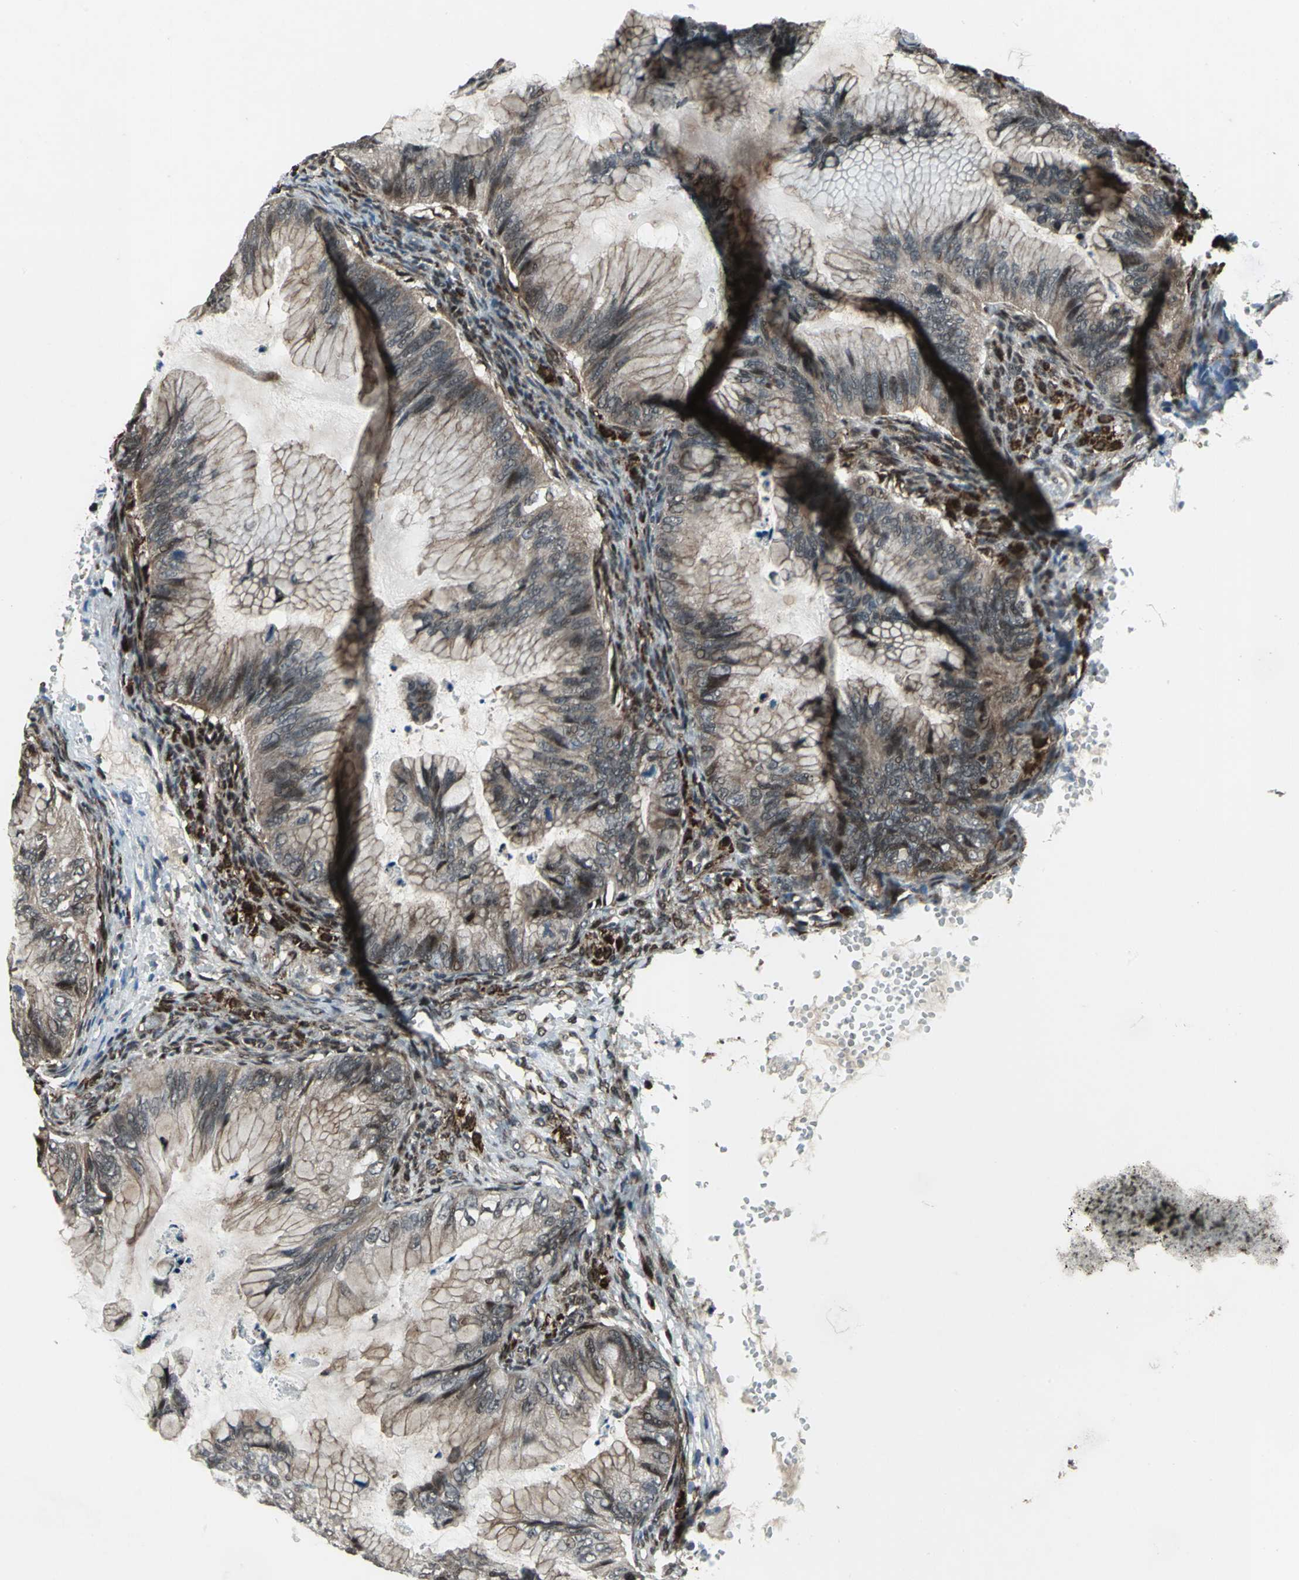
{"staining": {"intensity": "moderate", "quantity": "25%-75%", "location": "cytoplasmic/membranous,nuclear"}, "tissue": "ovarian cancer", "cell_type": "Tumor cells", "image_type": "cancer", "snomed": [{"axis": "morphology", "description": "Cystadenocarcinoma, mucinous, NOS"}, {"axis": "topography", "description": "Ovary"}], "caption": "This is a histology image of IHC staining of mucinous cystadenocarcinoma (ovarian), which shows moderate positivity in the cytoplasmic/membranous and nuclear of tumor cells.", "gene": "COPS5", "patient": {"sex": "female", "age": 36}}